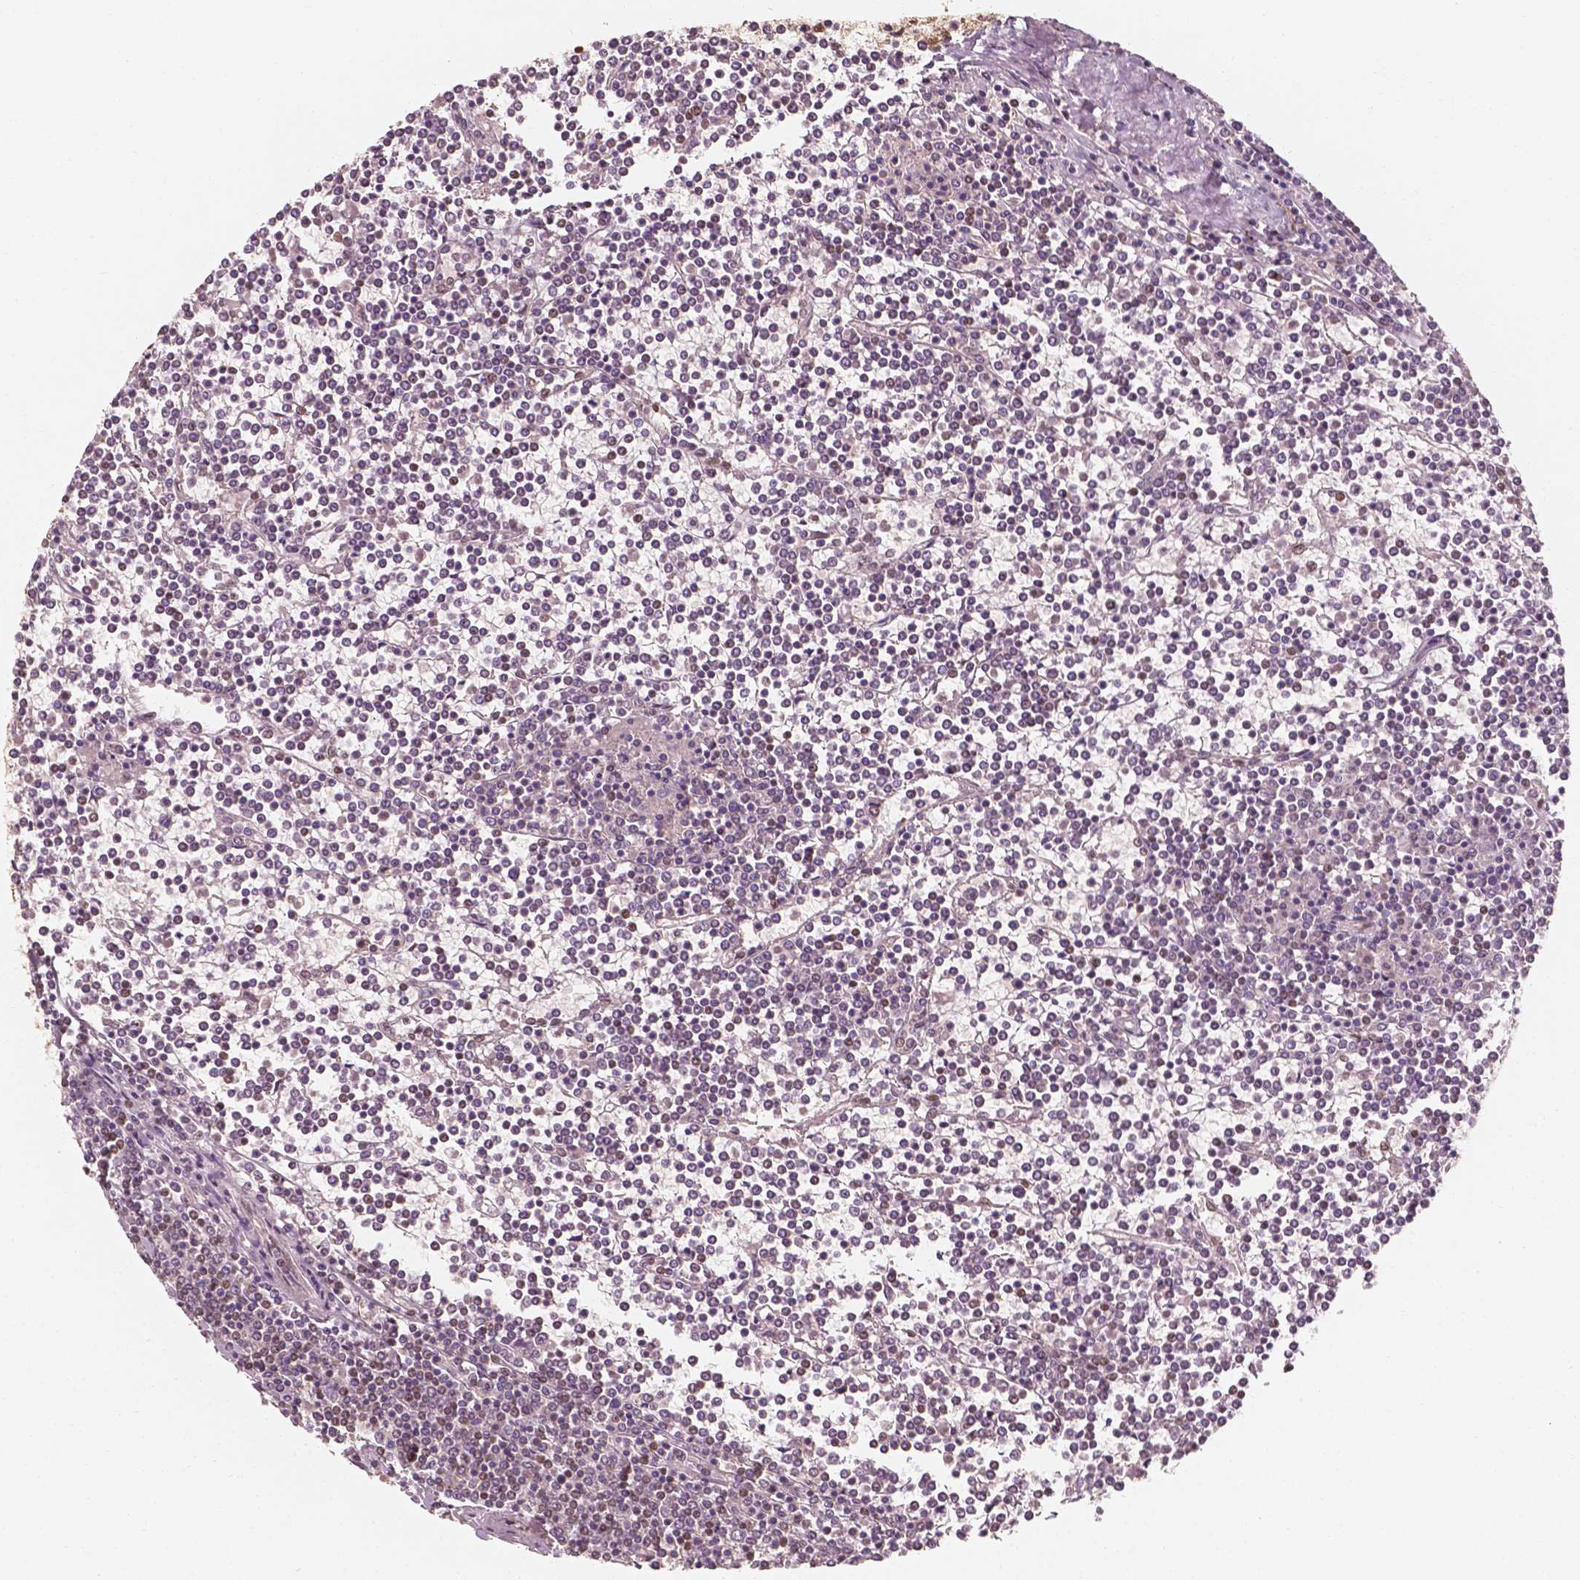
{"staining": {"intensity": "negative", "quantity": "none", "location": "none"}, "tissue": "lymphoma", "cell_type": "Tumor cells", "image_type": "cancer", "snomed": [{"axis": "morphology", "description": "Malignant lymphoma, non-Hodgkin's type, Low grade"}, {"axis": "topography", "description": "Spleen"}], "caption": "Protein analysis of low-grade malignant lymphoma, non-Hodgkin's type displays no significant staining in tumor cells.", "gene": "TBC1D17", "patient": {"sex": "female", "age": 19}}